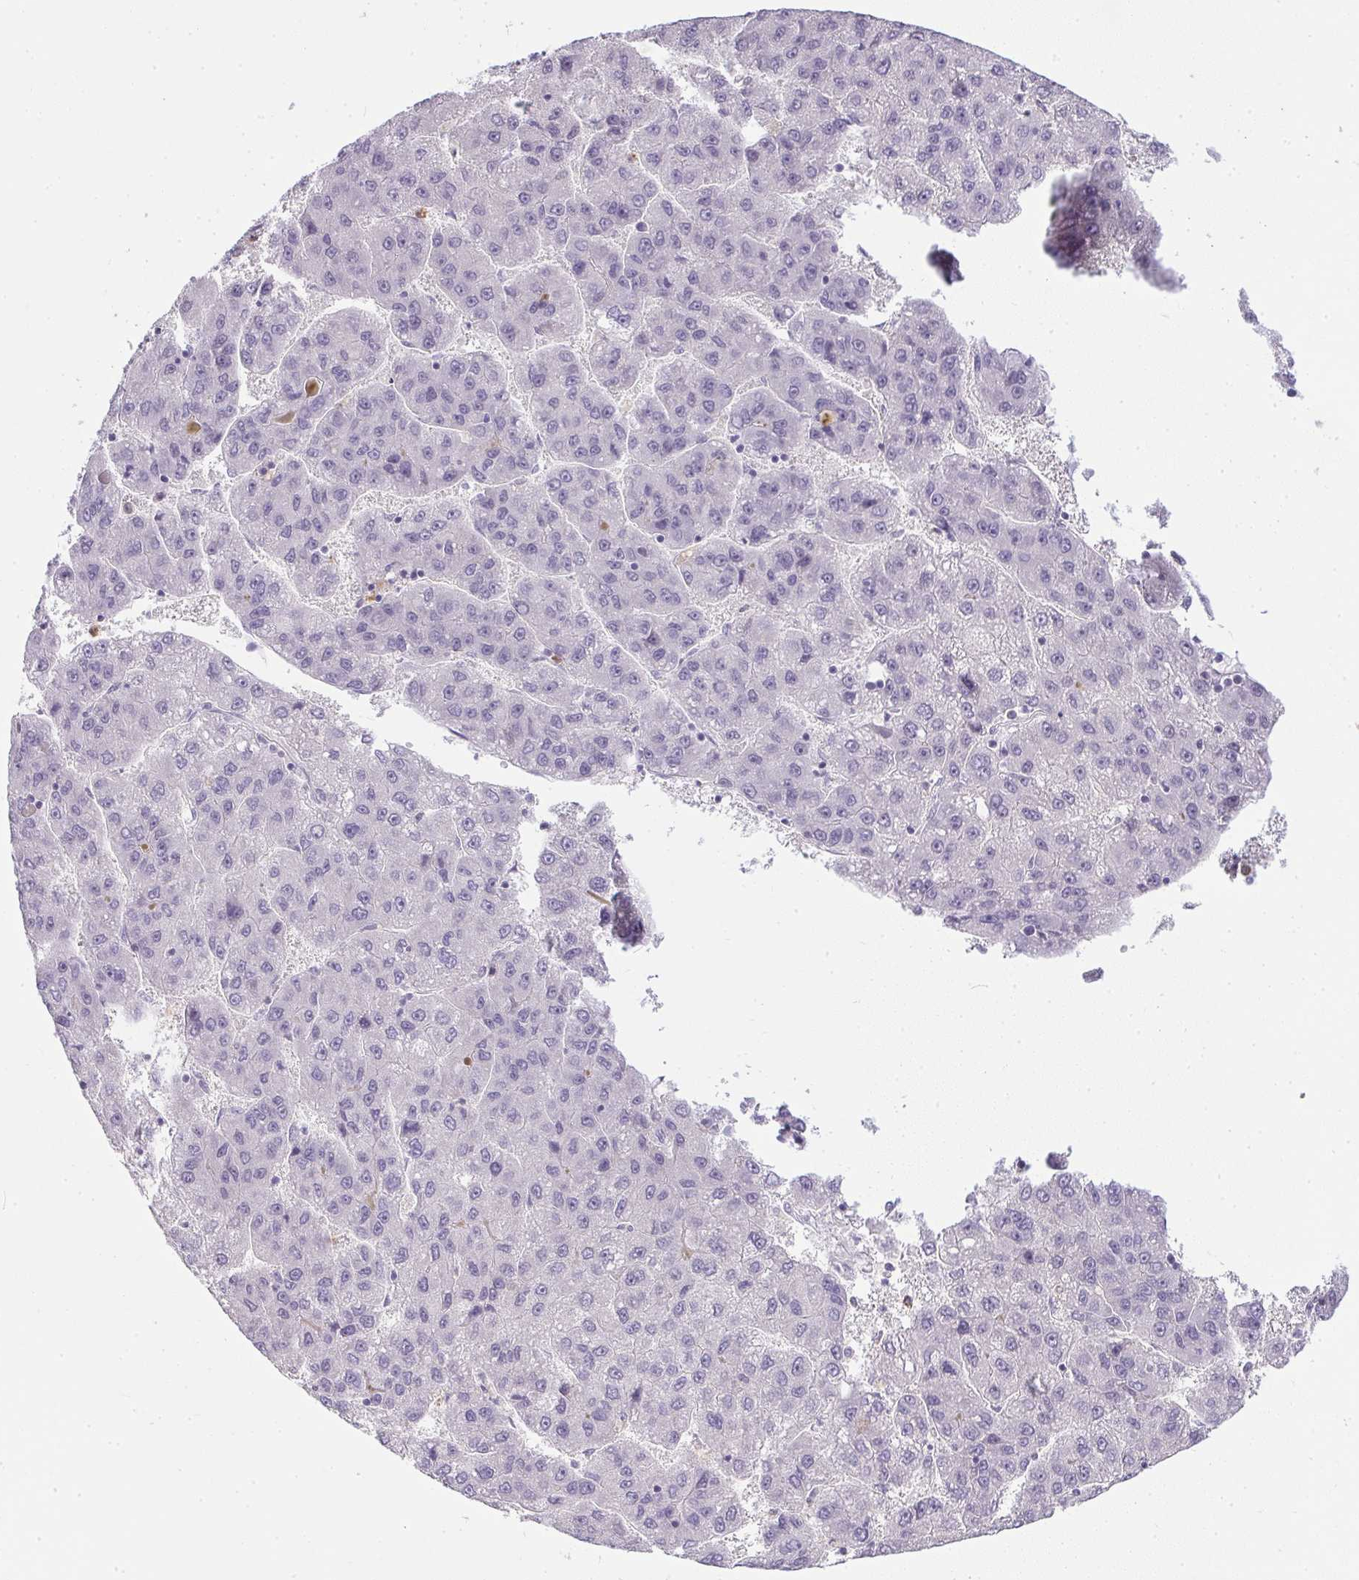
{"staining": {"intensity": "negative", "quantity": "none", "location": "none"}, "tissue": "liver cancer", "cell_type": "Tumor cells", "image_type": "cancer", "snomed": [{"axis": "morphology", "description": "Carcinoma, Hepatocellular, NOS"}, {"axis": "topography", "description": "Liver"}], "caption": "Immunohistochemical staining of human hepatocellular carcinoma (liver) exhibits no significant expression in tumor cells.", "gene": "DNAJC5G", "patient": {"sex": "female", "age": 82}}